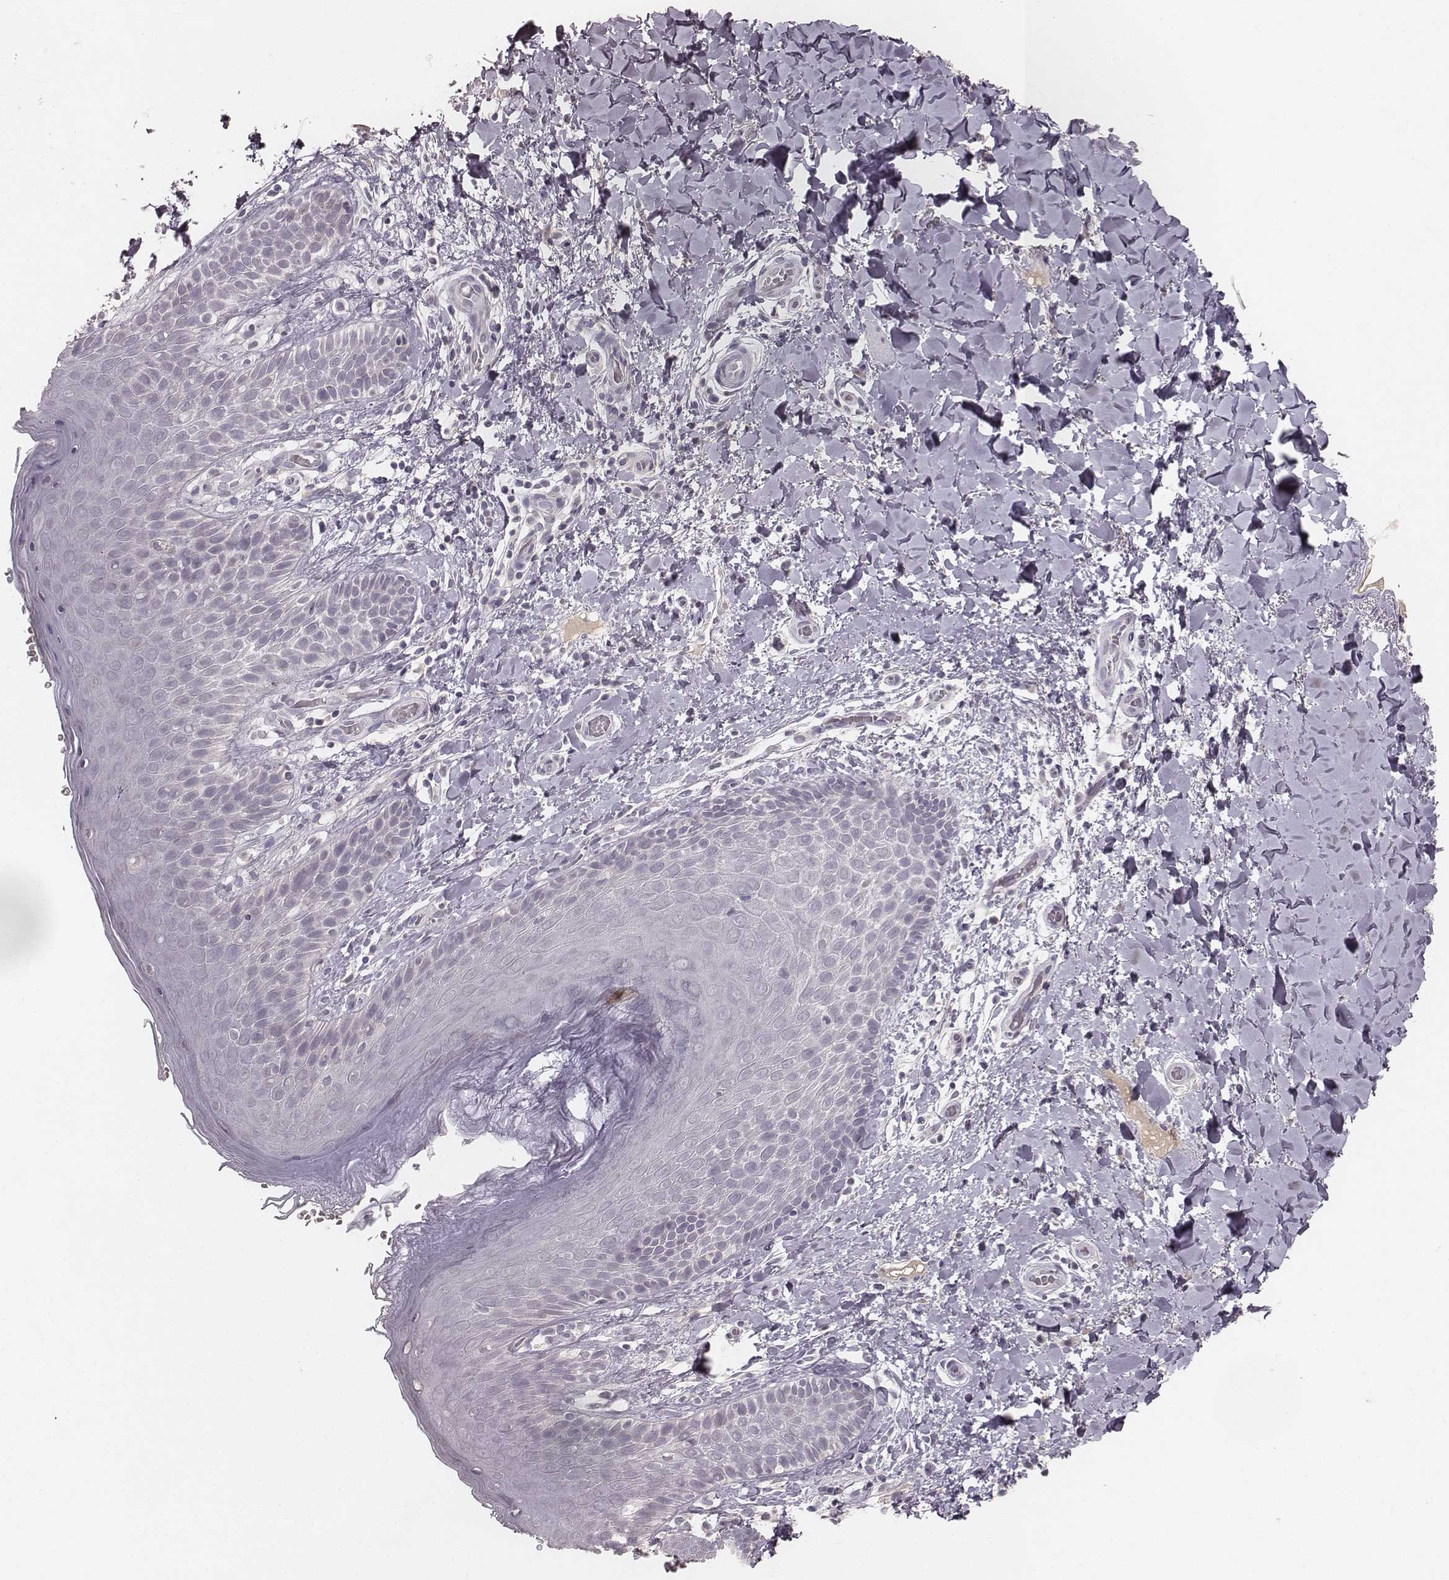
{"staining": {"intensity": "negative", "quantity": "none", "location": "none"}, "tissue": "skin", "cell_type": "Epidermal cells", "image_type": "normal", "snomed": [{"axis": "morphology", "description": "Normal tissue, NOS"}, {"axis": "topography", "description": "Anal"}], "caption": "Immunohistochemistry of unremarkable human skin displays no expression in epidermal cells. (Stains: DAB immunohistochemistry with hematoxylin counter stain, Microscopy: brightfield microscopy at high magnification).", "gene": "LY6K", "patient": {"sex": "male", "age": 36}}